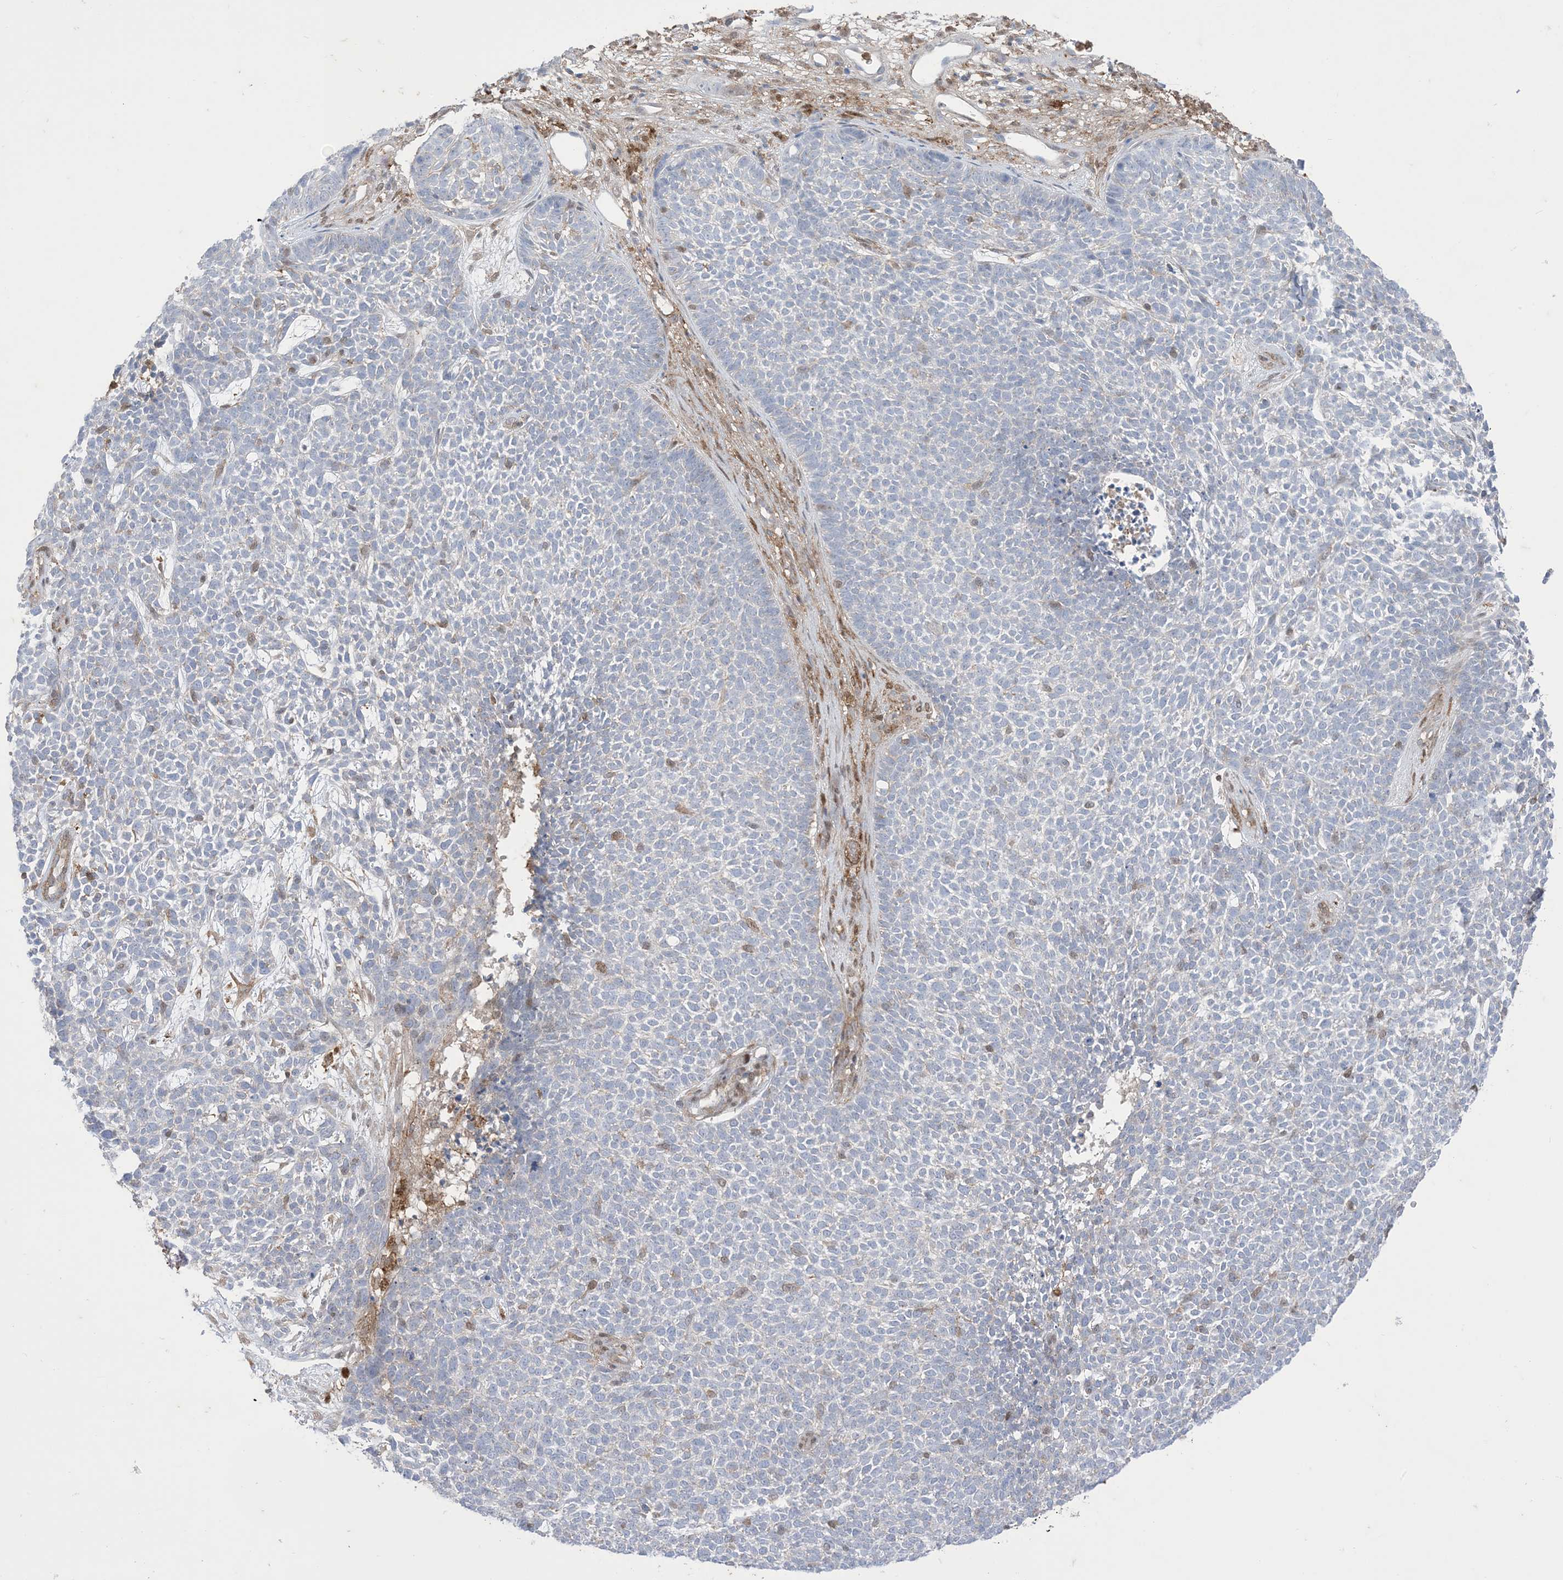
{"staining": {"intensity": "negative", "quantity": "none", "location": "none"}, "tissue": "skin cancer", "cell_type": "Tumor cells", "image_type": "cancer", "snomed": [{"axis": "morphology", "description": "Basal cell carcinoma"}, {"axis": "topography", "description": "Skin"}], "caption": "IHC micrograph of skin cancer stained for a protein (brown), which shows no staining in tumor cells.", "gene": "GSN", "patient": {"sex": "female", "age": 84}}